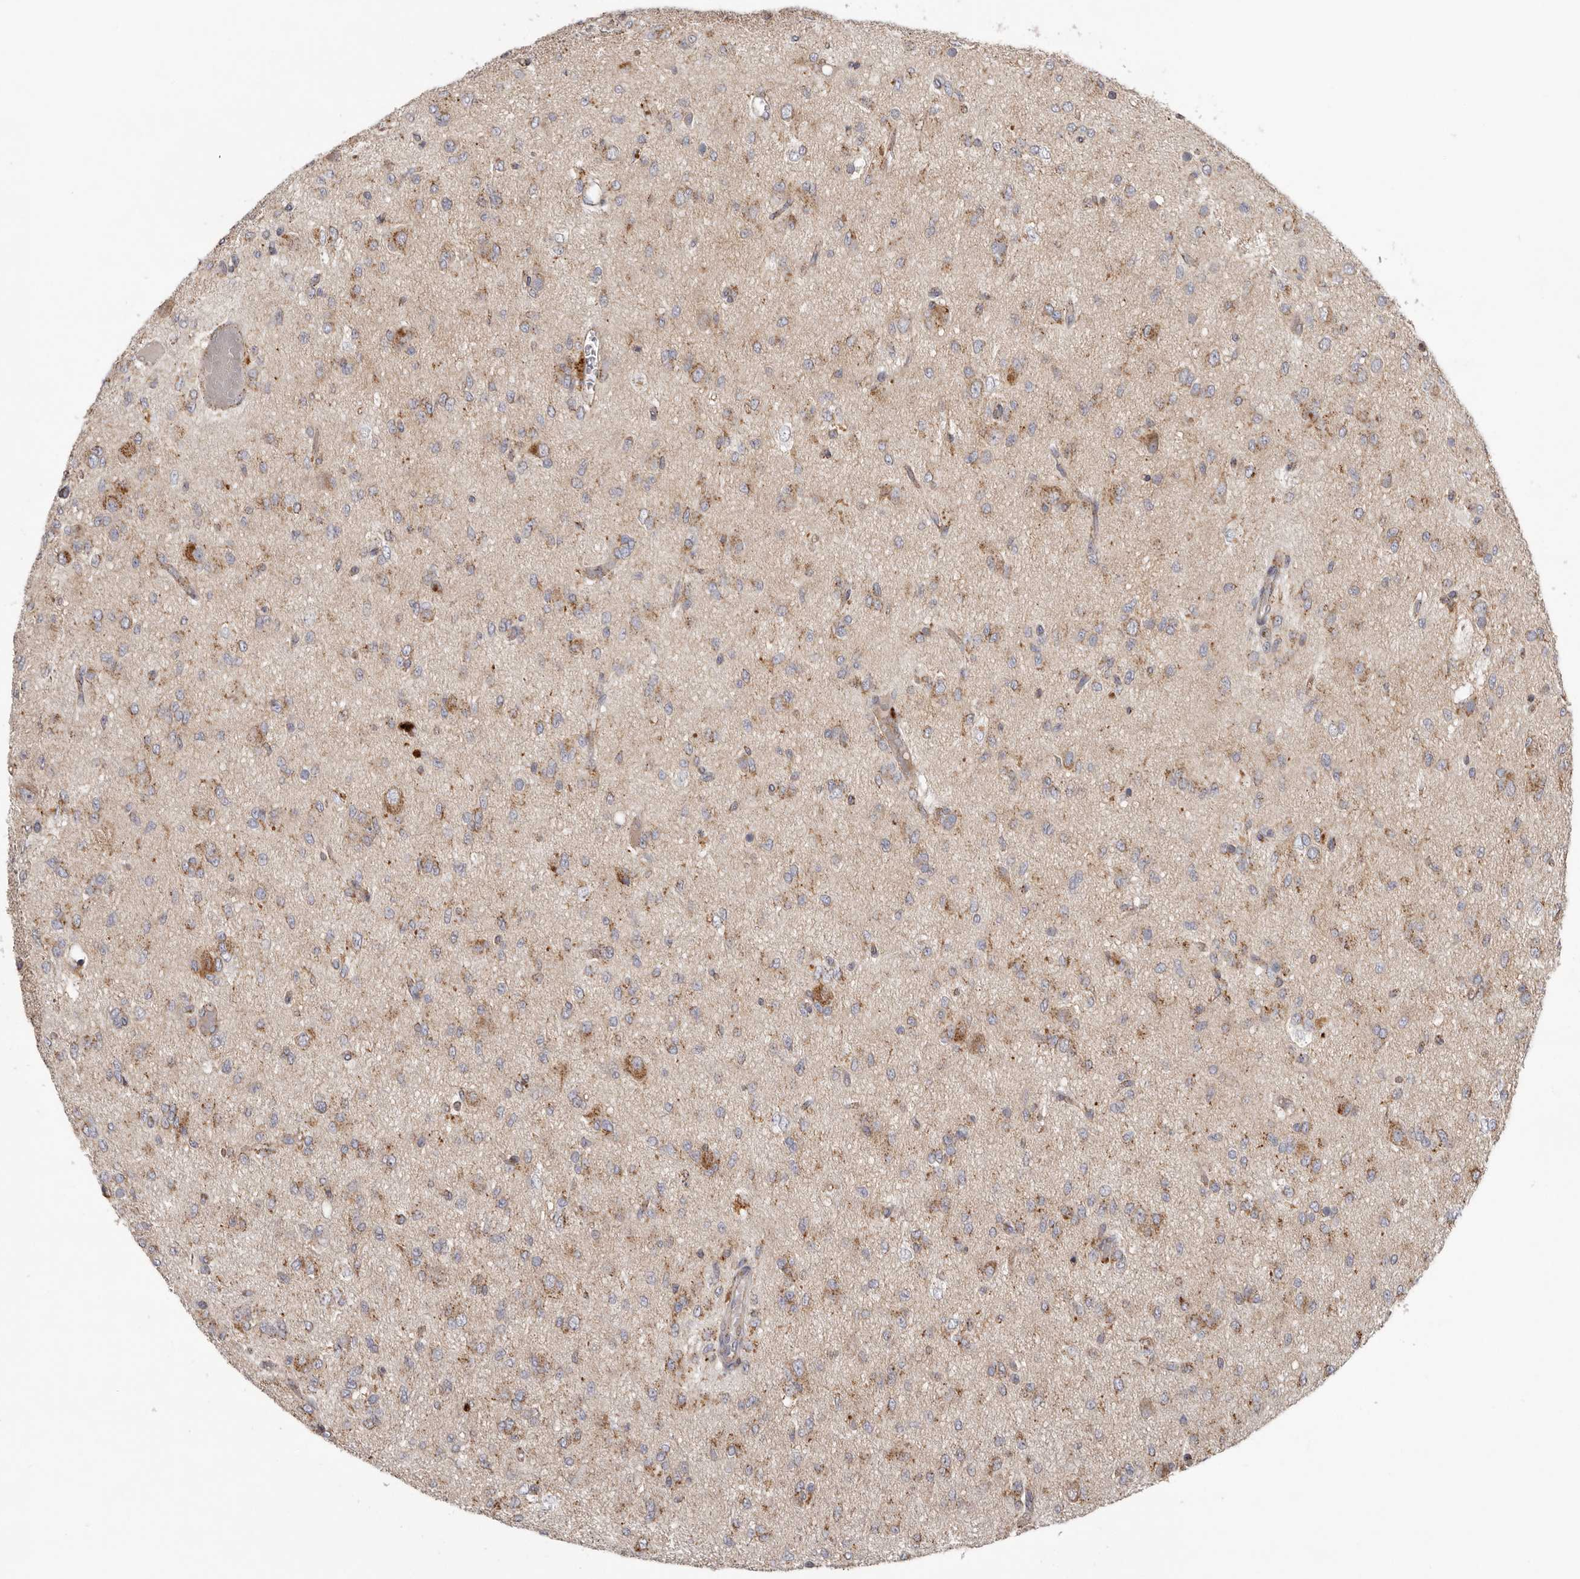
{"staining": {"intensity": "weak", "quantity": "<25%", "location": "cytoplasmic/membranous"}, "tissue": "glioma", "cell_type": "Tumor cells", "image_type": "cancer", "snomed": [{"axis": "morphology", "description": "Glioma, malignant, High grade"}, {"axis": "topography", "description": "Brain"}], "caption": "IHC histopathology image of neoplastic tissue: human malignant high-grade glioma stained with DAB displays no significant protein expression in tumor cells.", "gene": "GRN", "patient": {"sex": "female", "age": 59}}